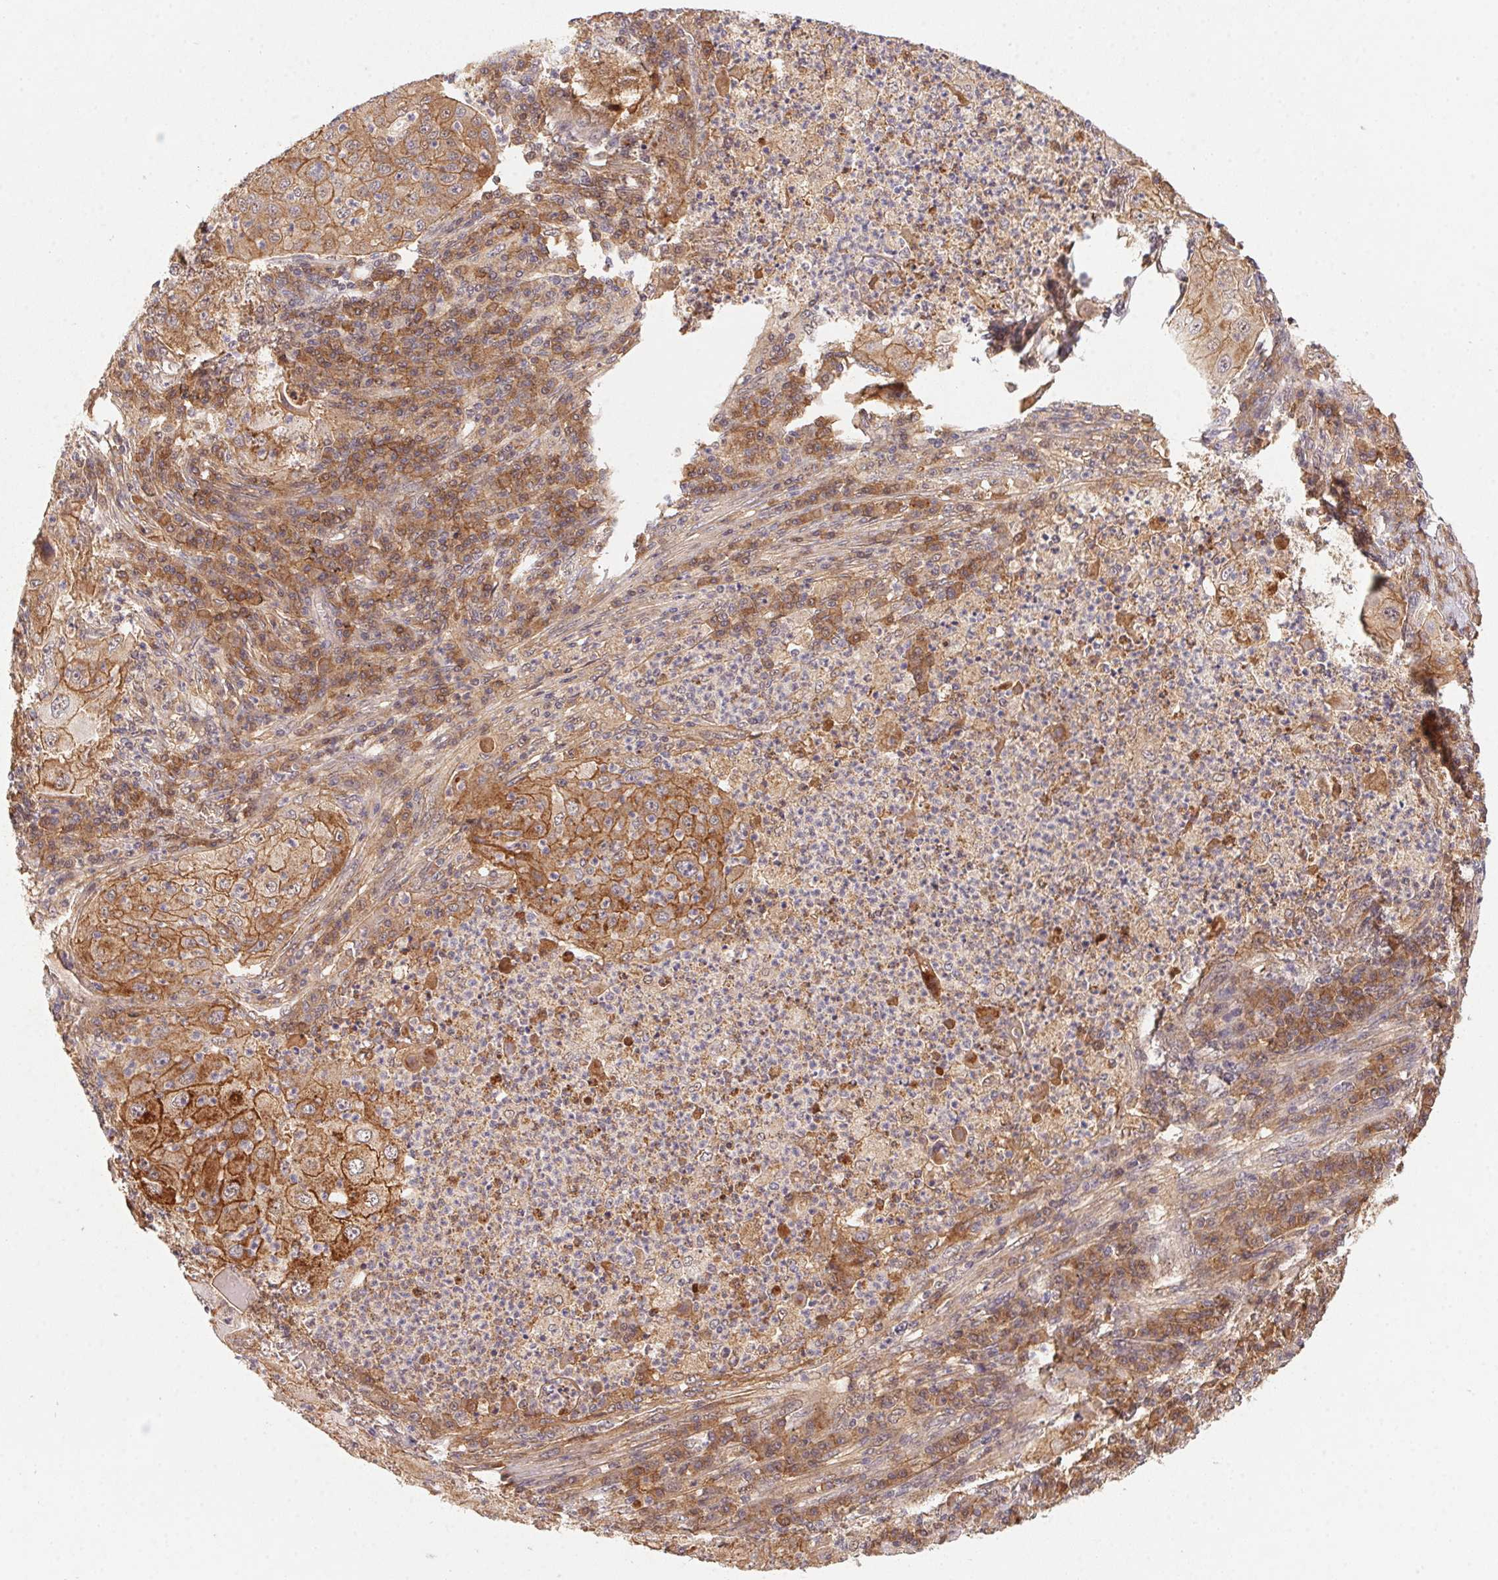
{"staining": {"intensity": "moderate", "quantity": ">75%", "location": "cytoplasmic/membranous"}, "tissue": "lung cancer", "cell_type": "Tumor cells", "image_type": "cancer", "snomed": [{"axis": "morphology", "description": "Squamous cell carcinoma, NOS"}, {"axis": "topography", "description": "Lung"}], "caption": "Squamous cell carcinoma (lung) stained with a brown dye shows moderate cytoplasmic/membranous positive expression in about >75% of tumor cells.", "gene": "SLC52A2", "patient": {"sex": "female", "age": 59}}